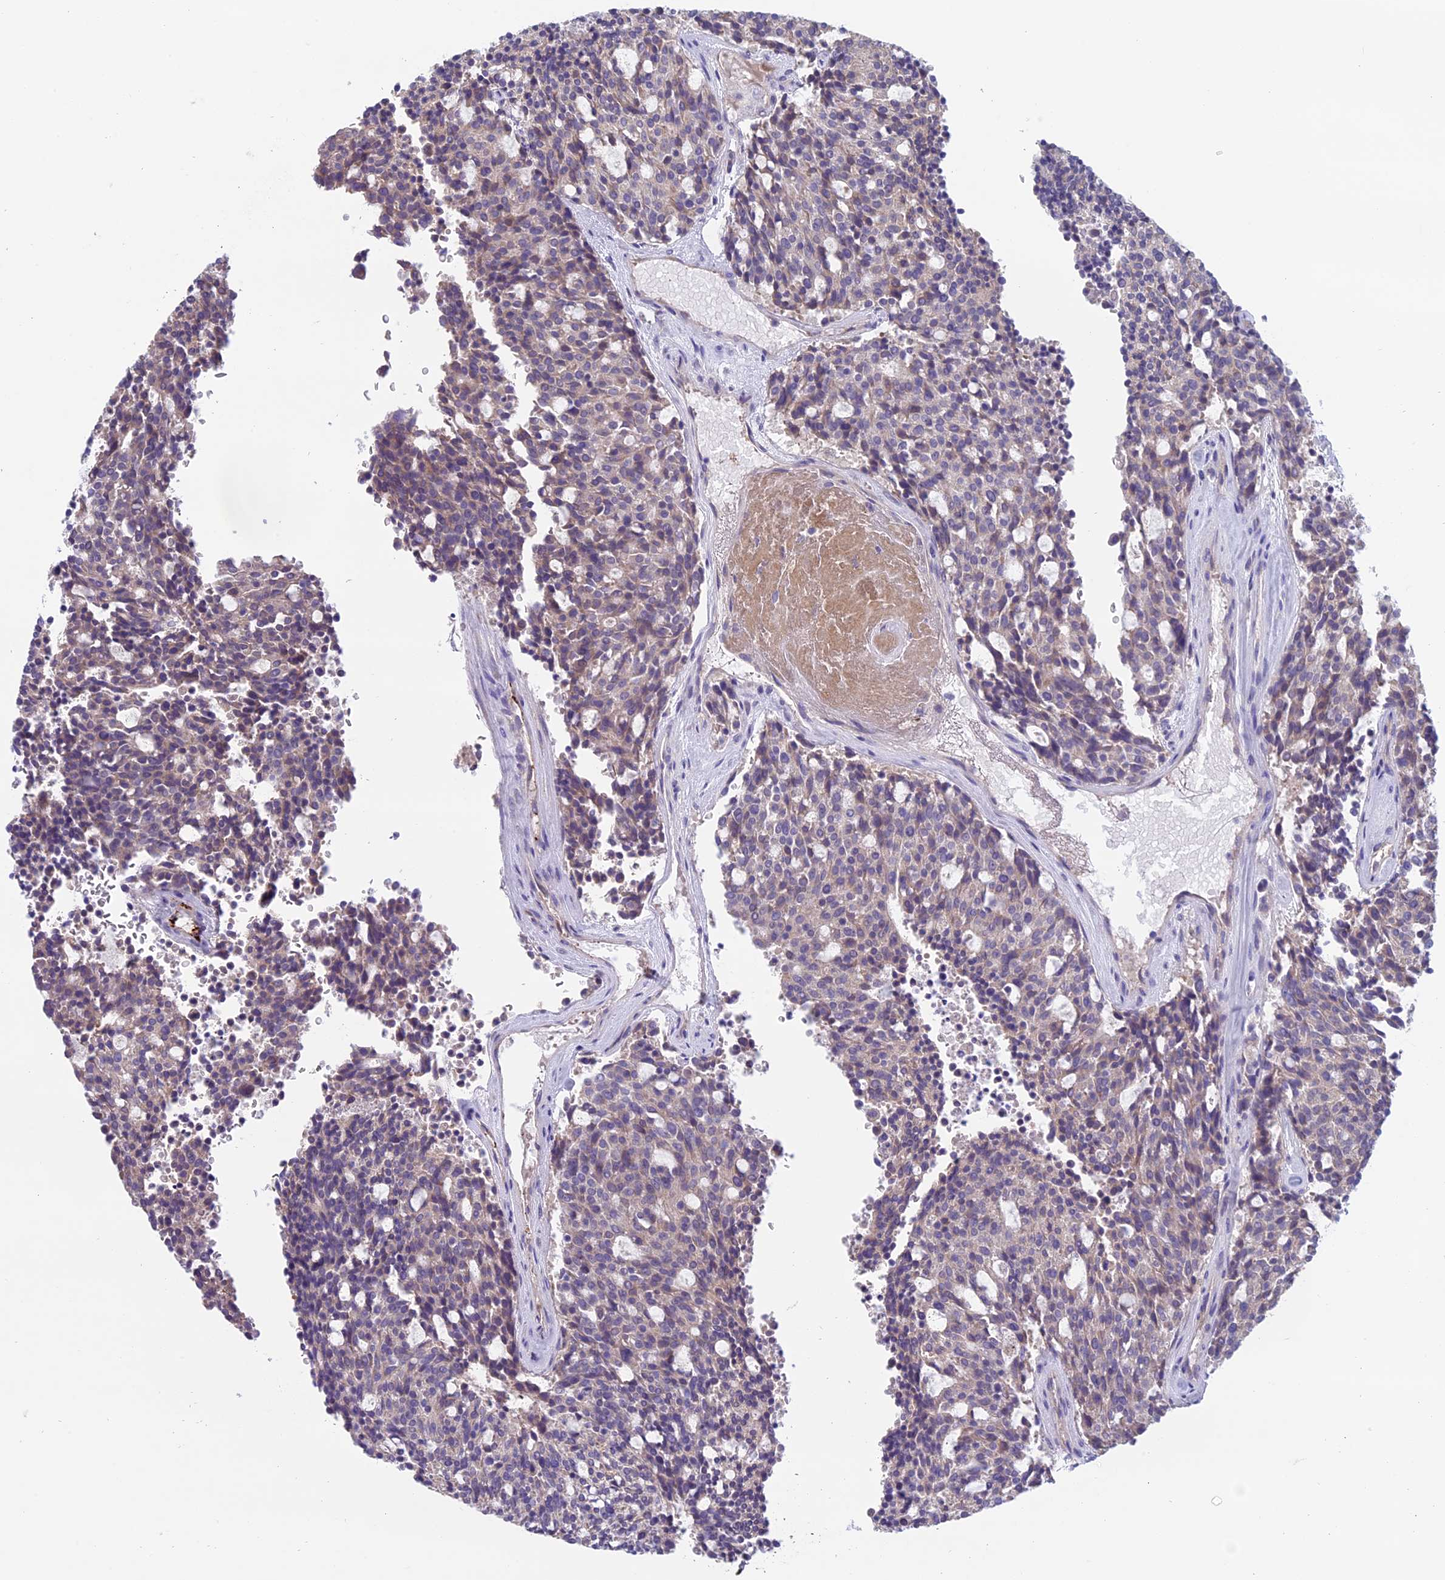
{"staining": {"intensity": "negative", "quantity": "none", "location": "none"}, "tissue": "carcinoid", "cell_type": "Tumor cells", "image_type": "cancer", "snomed": [{"axis": "morphology", "description": "Carcinoid, malignant, NOS"}, {"axis": "topography", "description": "Pancreas"}], "caption": "Carcinoid was stained to show a protein in brown. There is no significant expression in tumor cells.", "gene": "DCTN5", "patient": {"sex": "female", "age": 54}}